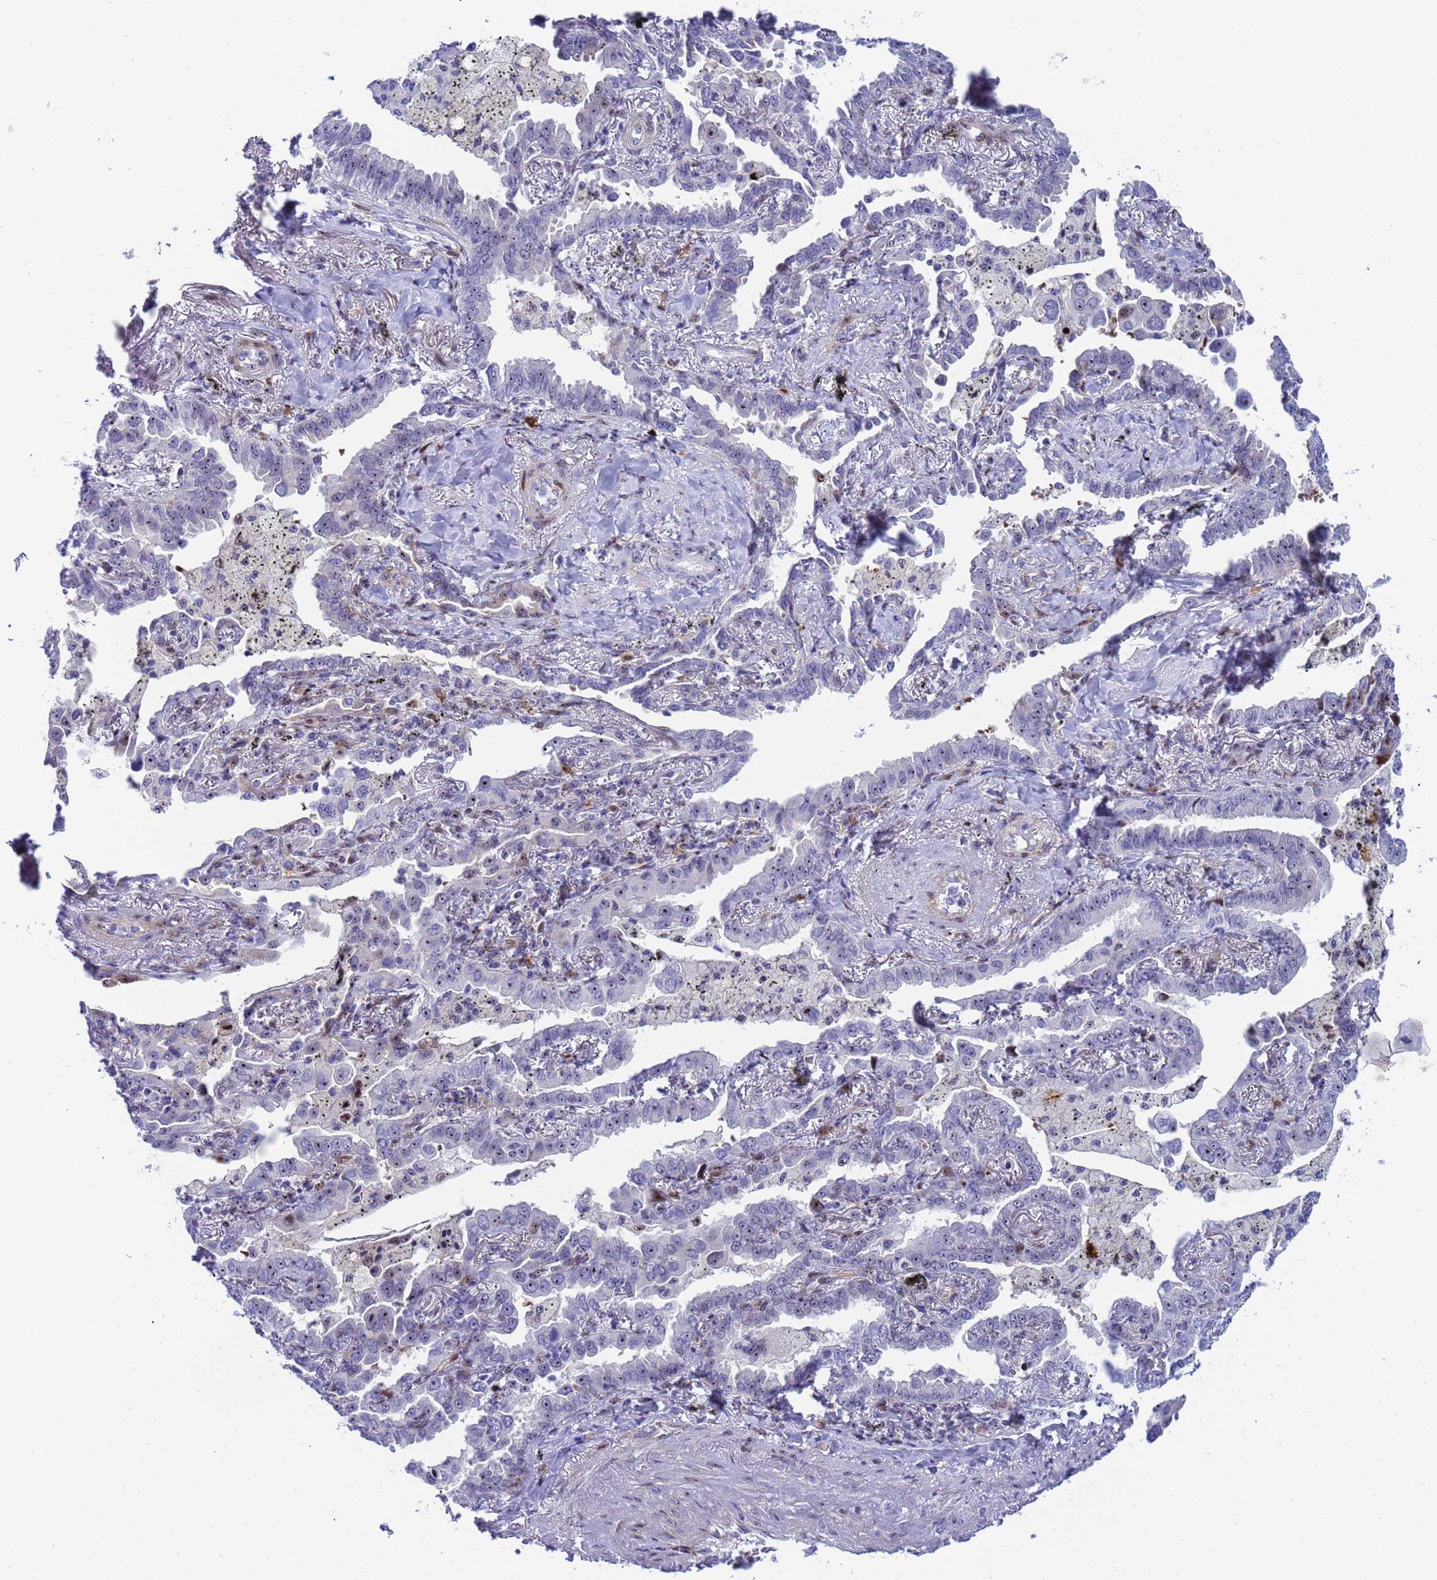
{"staining": {"intensity": "negative", "quantity": "none", "location": "none"}, "tissue": "lung cancer", "cell_type": "Tumor cells", "image_type": "cancer", "snomed": [{"axis": "morphology", "description": "Adenocarcinoma, NOS"}, {"axis": "topography", "description": "Lung"}], "caption": "The micrograph reveals no significant positivity in tumor cells of lung cancer (adenocarcinoma). (DAB immunohistochemistry (IHC), high magnification).", "gene": "POP5", "patient": {"sex": "male", "age": 67}}